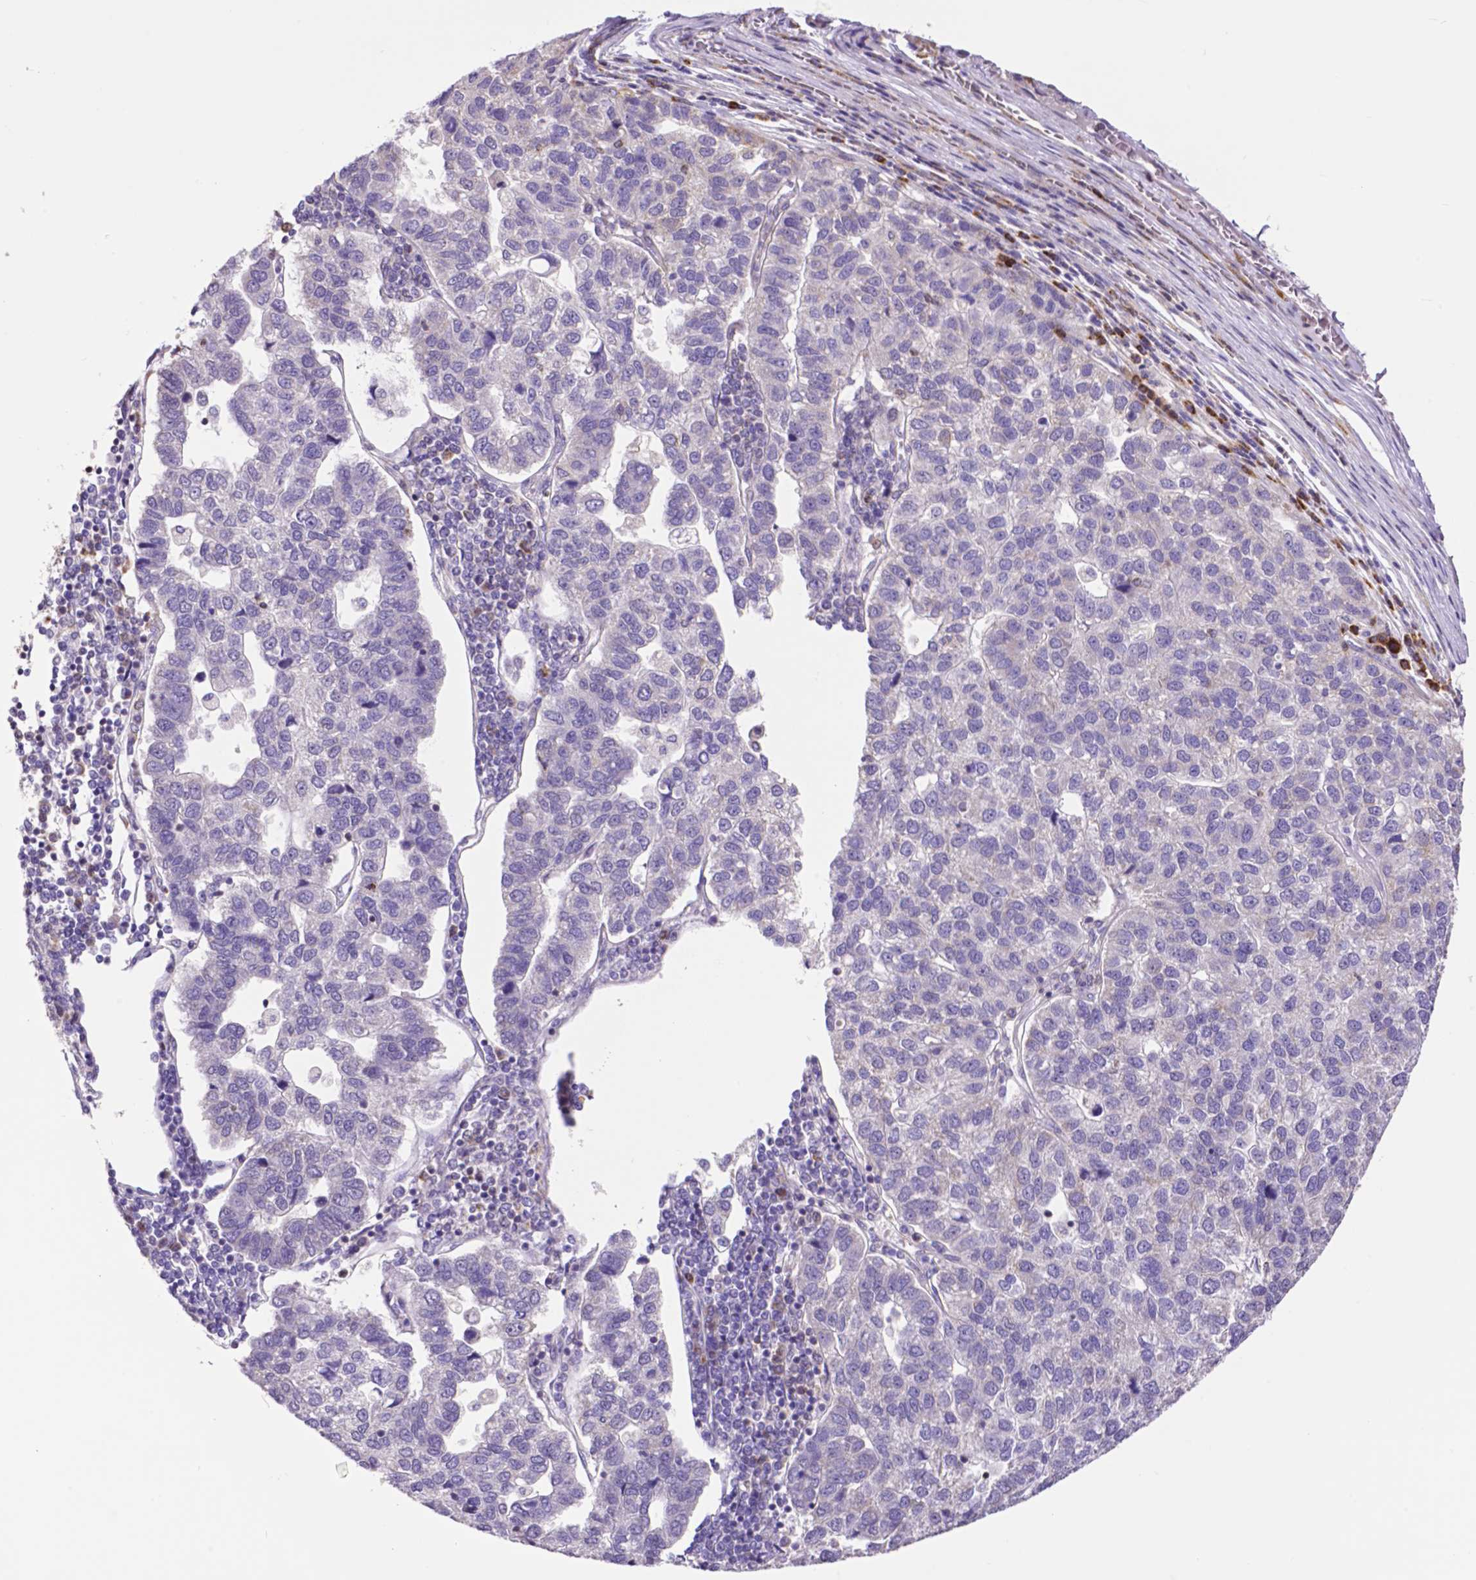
{"staining": {"intensity": "negative", "quantity": "none", "location": "none"}, "tissue": "pancreatic cancer", "cell_type": "Tumor cells", "image_type": "cancer", "snomed": [{"axis": "morphology", "description": "Adenocarcinoma, NOS"}, {"axis": "topography", "description": "Pancreas"}], "caption": "An immunohistochemistry micrograph of pancreatic cancer is shown. There is no staining in tumor cells of pancreatic cancer.", "gene": "MCL1", "patient": {"sex": "female", "age": 61}}